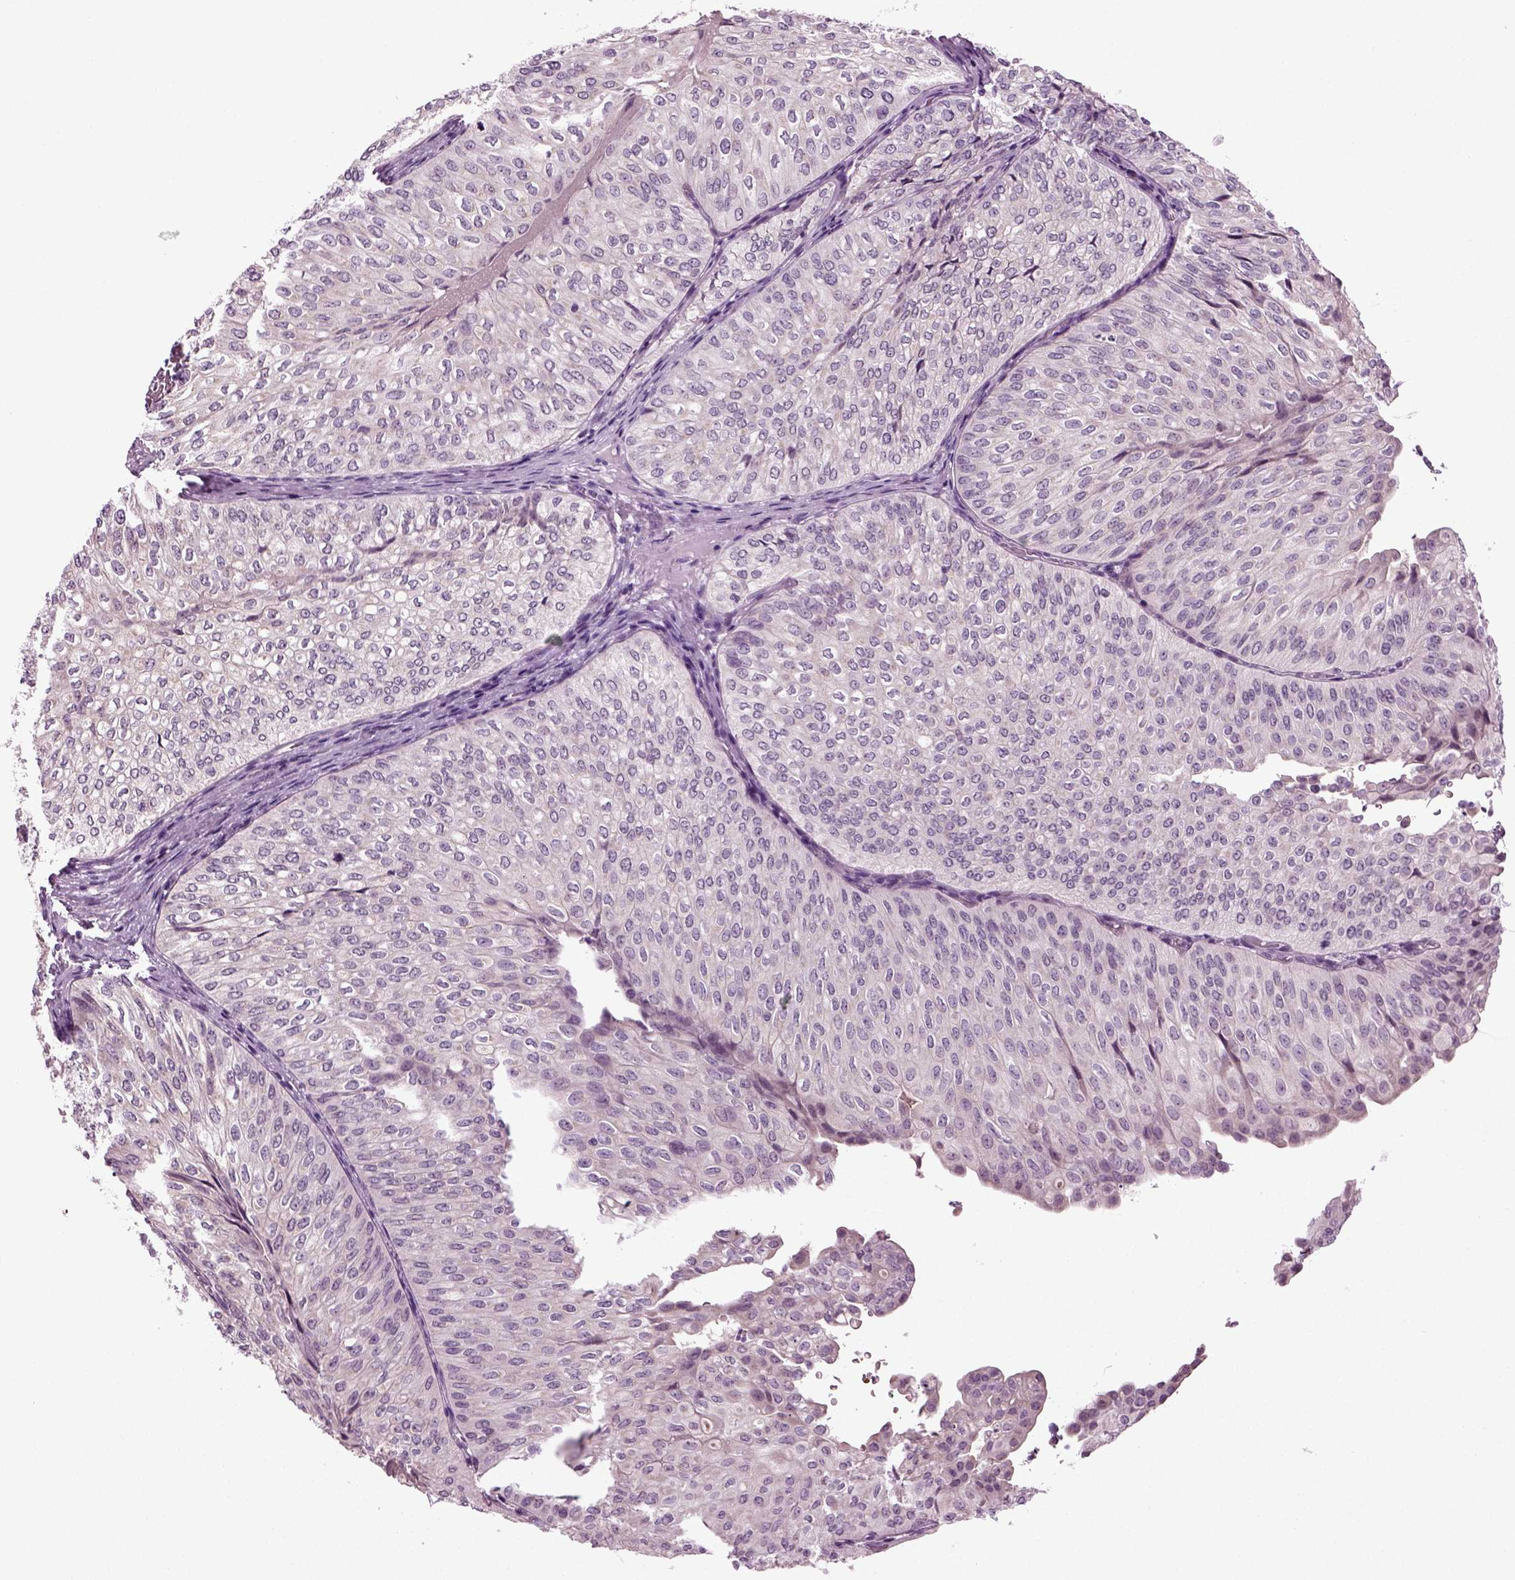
{"staining": {"intensity": "negative", "quantity": "none", "location": "none"}, "tissue": "urothelial cancer", "cell_type": "Tumor cells", "image_type": "cancer", "snomed": [{"axis": "morphology", "description": "Urothelial carcinoma, NOS"}, {"axis": "topography", "description": "Urinary bladder"}], "caption": "Tumor cells show no significant protein positivity in transitional cell carcinoma.", "gene": "SPATA17", "patient": {"sex": "male", "age": 62}}